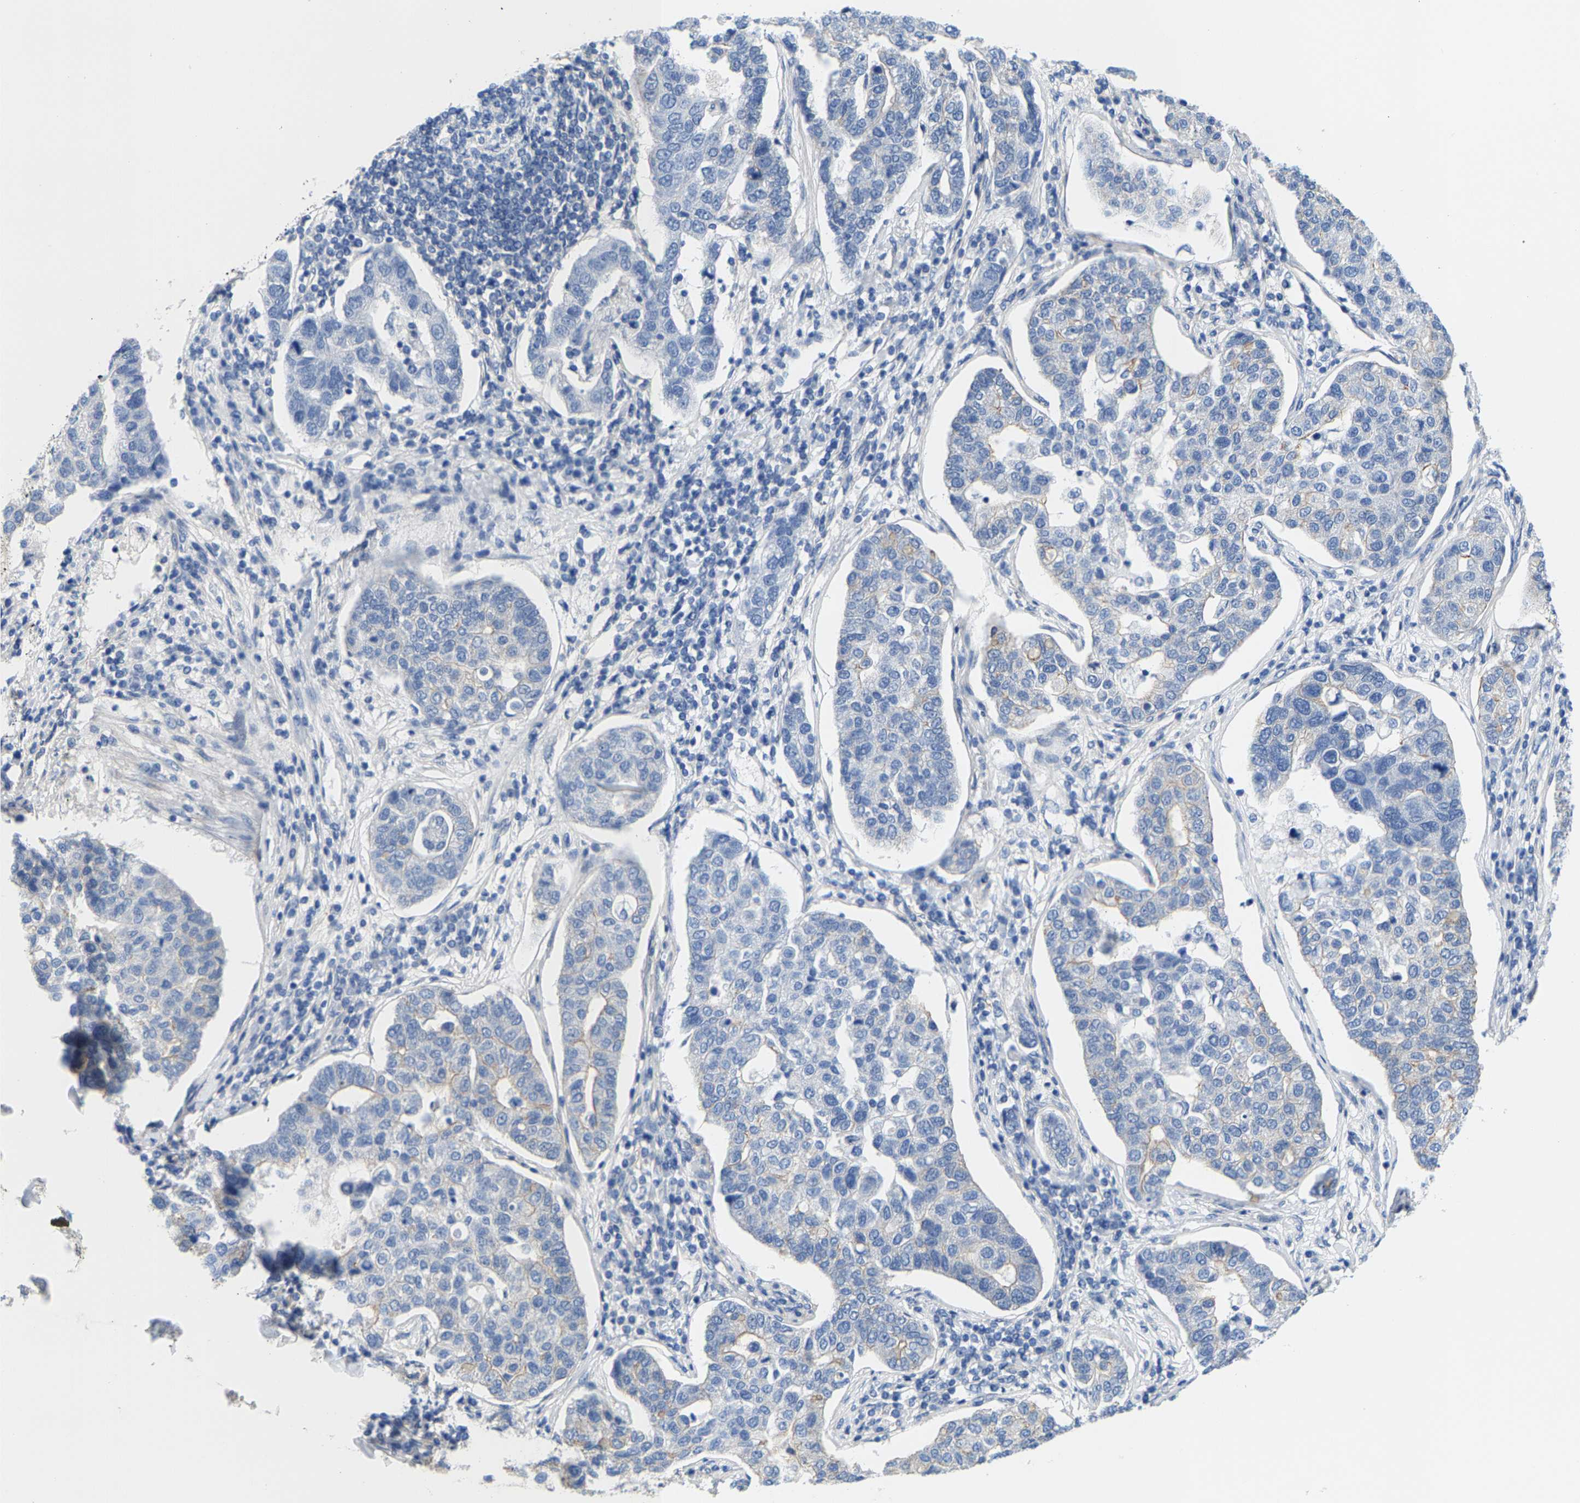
{"staining": {"intensity": "negative", "quantity": "none", "location": "none"}, "tissue": "pancreatic cancer", "cell_type": "Tumor cells", "image_type": "cancer", "snomed": [{"axis": "morphology", "description": "Adenocarcinoma, NOS"}, {"axis": "topography", "description": "Pancreas"}], "caption": "Immunohistochemistry histopathology image of pancreatic adenocarcinoma stained for a protein (brown), which exhibits no positivity in tumor cells. (DAB (3,3'-diaminobenzidine) immunohistochemistry with hematoxylin counter stain).", "gene": "DSCAM", "patient": {"sex": "female", "age": 61}}